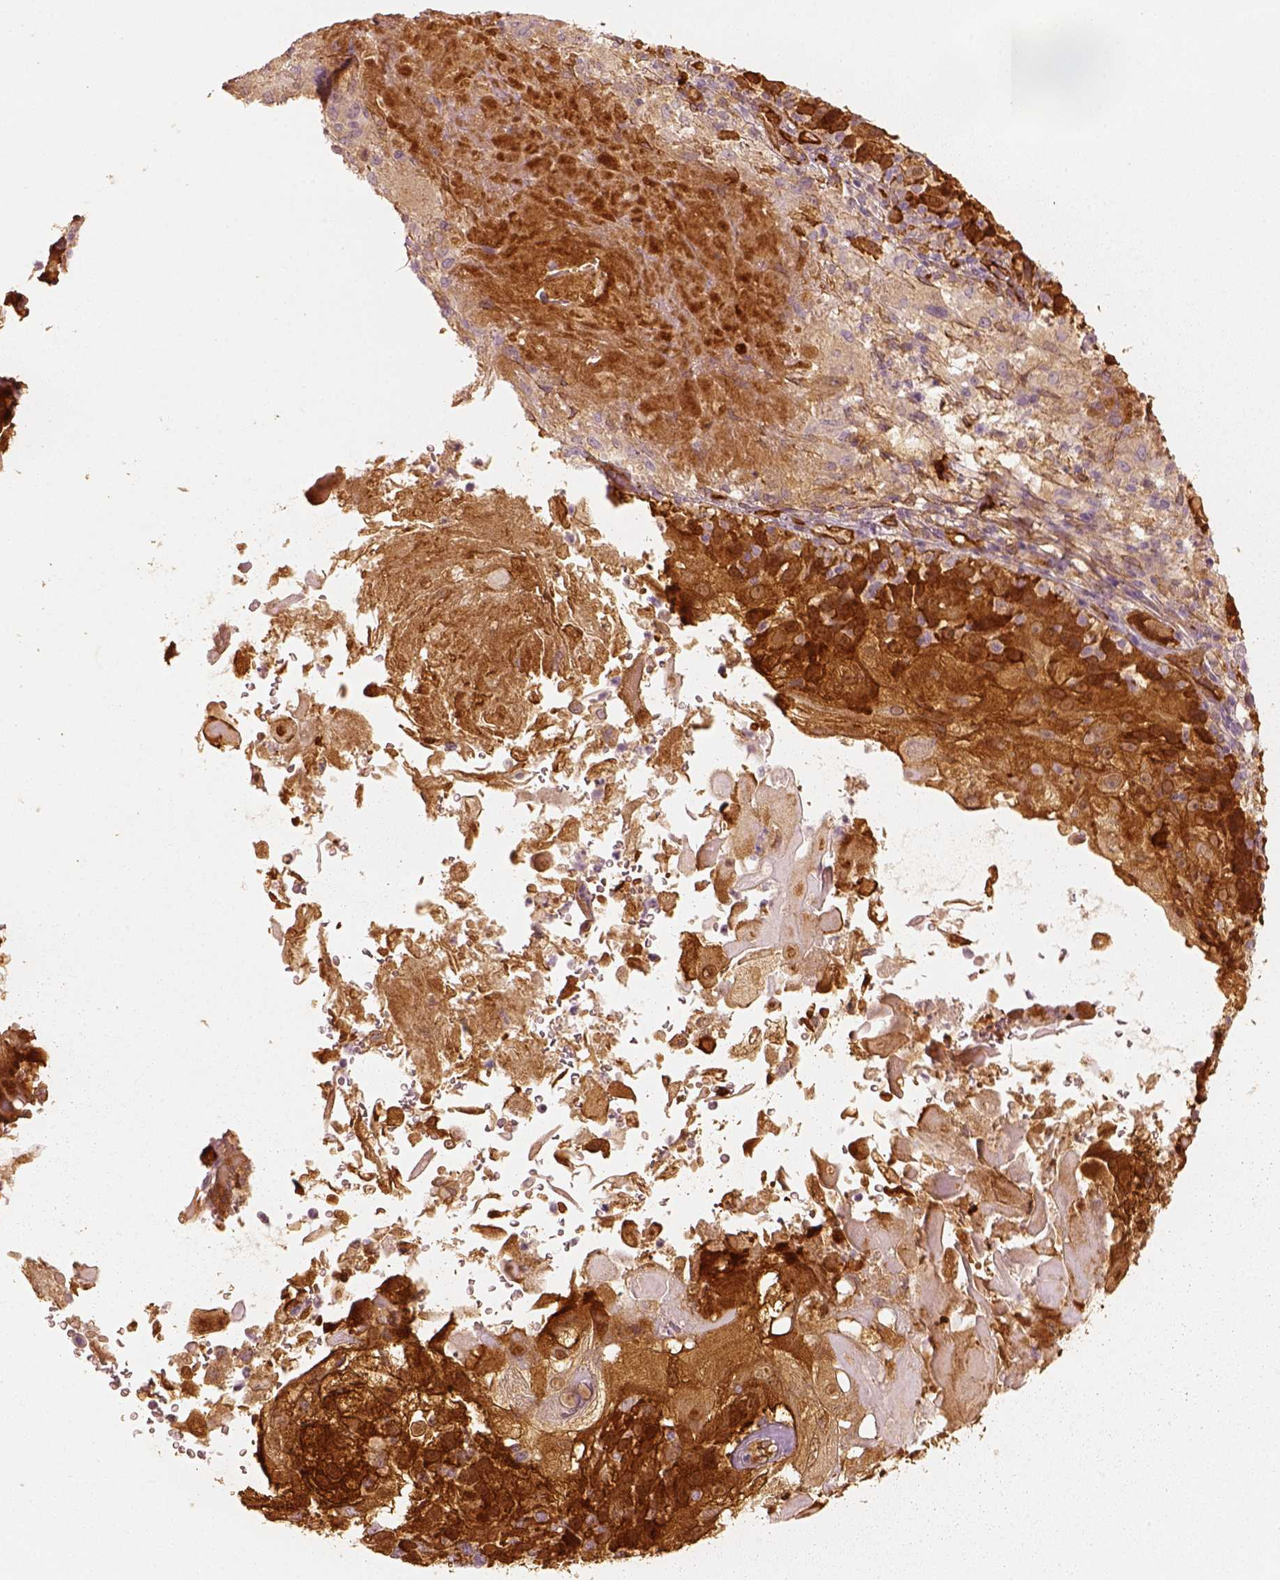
{"staining": {"intensity": "strong", "quantity": ">75%", "location": "cytoplasmic/membranous"}, "tissue": "skin cancer", "cell_type": "Tumor cells", "image_type": "cancer", "snomed": [{"axis": "morphology", "description": "Normal tissue, NOS"}, {"axis": "morphology", "description": "Squamous cell carcinoma, NOS"}, {"axis": "topography", "description": "Skin"}], "caption": "Protein staining displays strong cytoplasmic/membranous positivity in approximately >75% of tumor cells in squamous cell carcinoma (skin). Using DAB (brown) and hematoxylin (blue) stains, captured at high magnification using brightfield microscopy.", "gene": "FSCN1", "patient": {"sex": "female", "age": 83}}